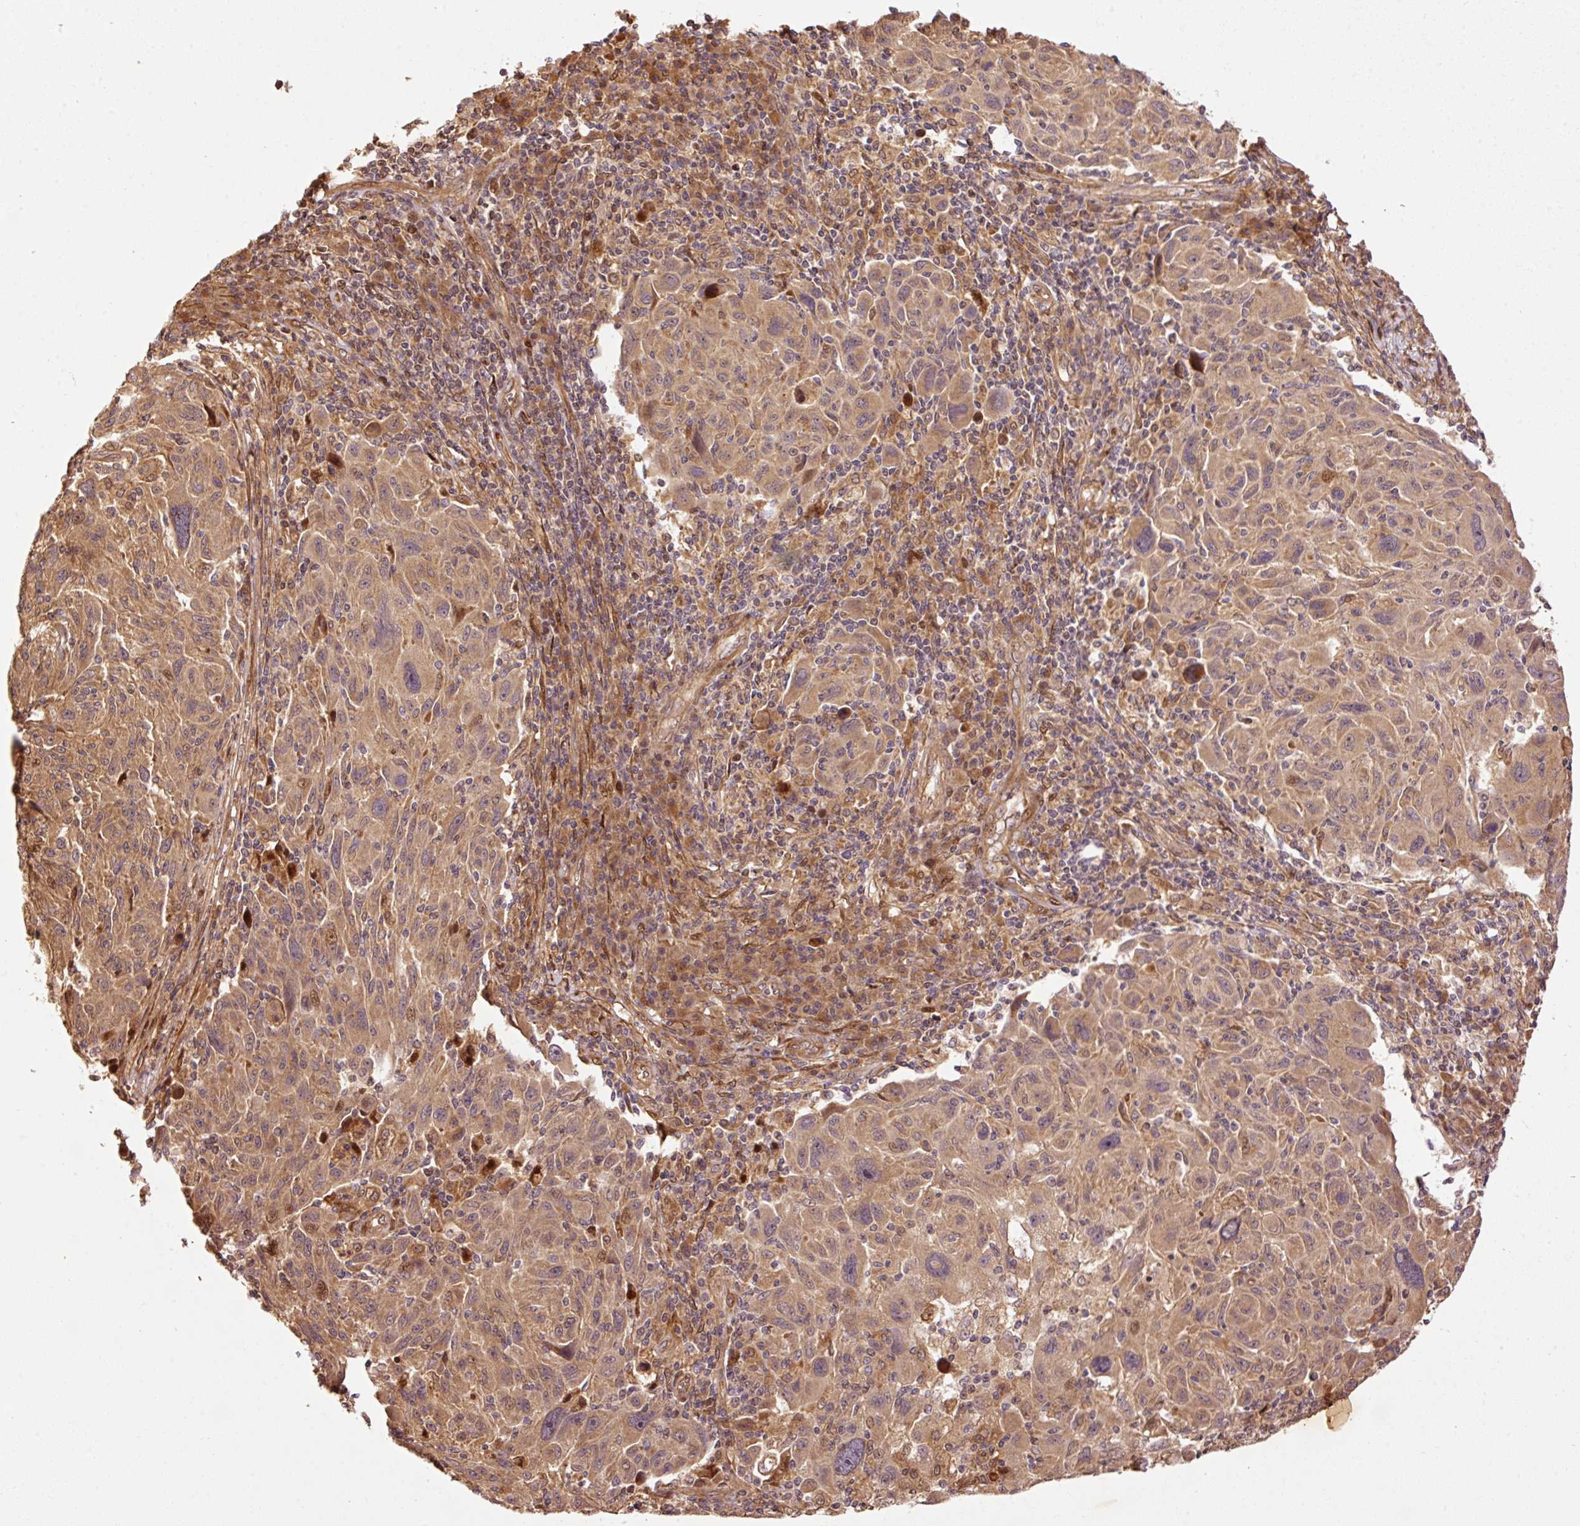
{"staining": {"intensity": "moderate", "quantity": ">75%", "location": "cytoplasmic/membranous,nuclear"}, "tissue": "melanoma", "cell_type": "Tumor cells", "image_type": "cancer", "snomed": [{"axis": "morphology", "description": "Malignant melanoma, NOS"}, {"axis": "topography", "description": "Skin"}], "caption": "DAB immunohistochemical staining of human malignant melanoma shows moderate cytoplasmic/membranous and nuclear protein positivity in about >75% of tumor cells.", "gene": "OXER1", "patient": {"sex": "male", "age": 53}}